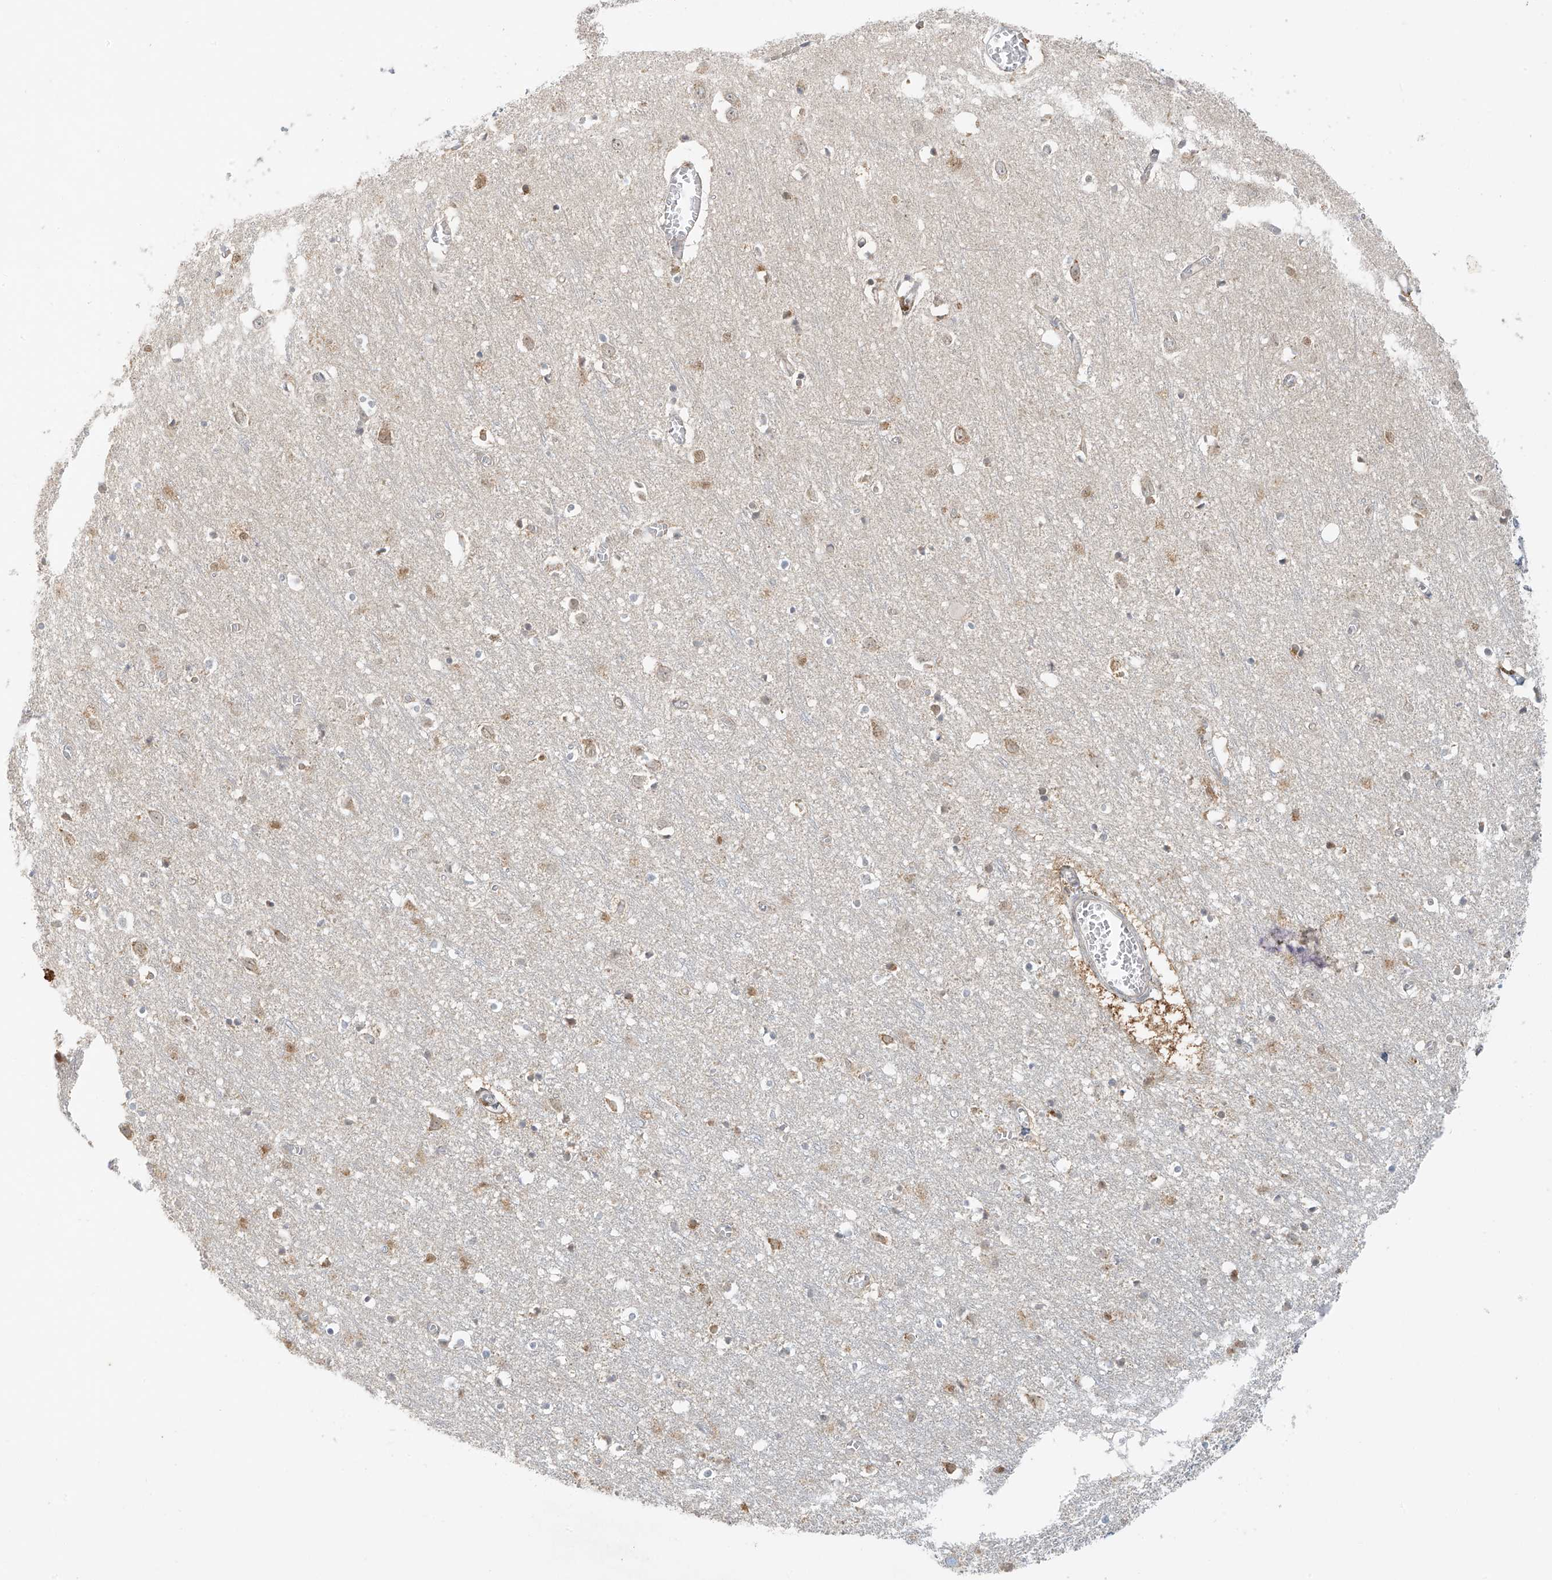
{"staining": {"intensity": "negative", "quantity": "none", "location": "none"}, "tissue": "cerebral cortex", "cell_type": "Endothelial cells", "image_type": "normal", "snomed": [{"axis": "morphology", "description": "Normal tissue, NOS"}, {"axis": "topography", "description": "Cerebral cortex"}], "caption": "Human cerebral cortex stained for a protein using immunohistochemistry reveals no expression in endothelial cells.", "gene": "MIPEP", "patient": {"sex": "female", "age": 64}}